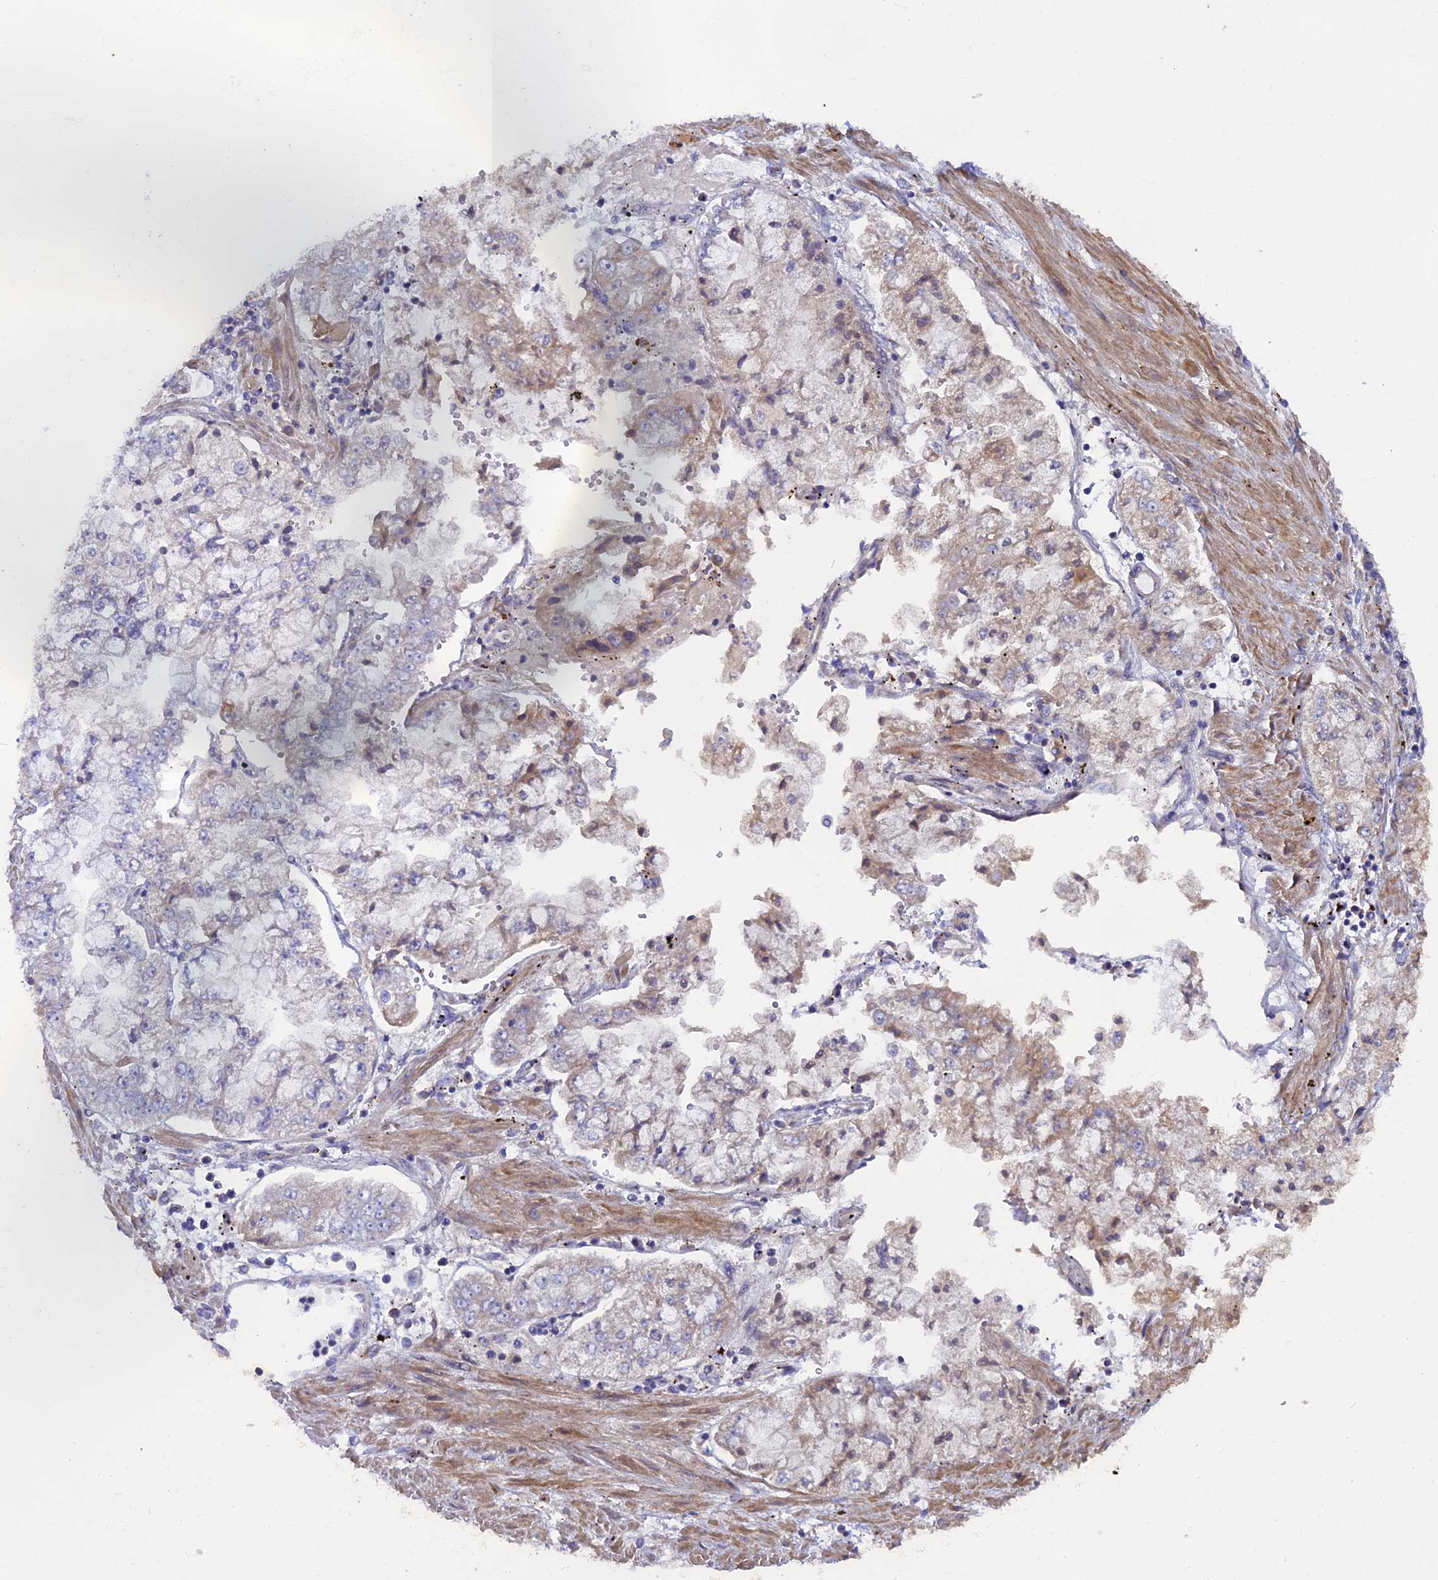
{"staining": {"intensity": "weak", "quantity": "<25%", "location": "cytoplasmic/membranous"}, "tissue": "stomach cancer", "cell_type": "Tumor cells", "image_type": "cancer", "snomed": [{"axis": "morphology", "description": "Adenocarcinoma, NOS"}, {"axis": "topography", "description": "Stomach"}], "caption": "Adenocarcinoma (stomach) was stained to show a protein in brown. There is no significant staining in tumor cells.", "gene": "PIGU", "patient": {"sex": "male", "age": 76}}